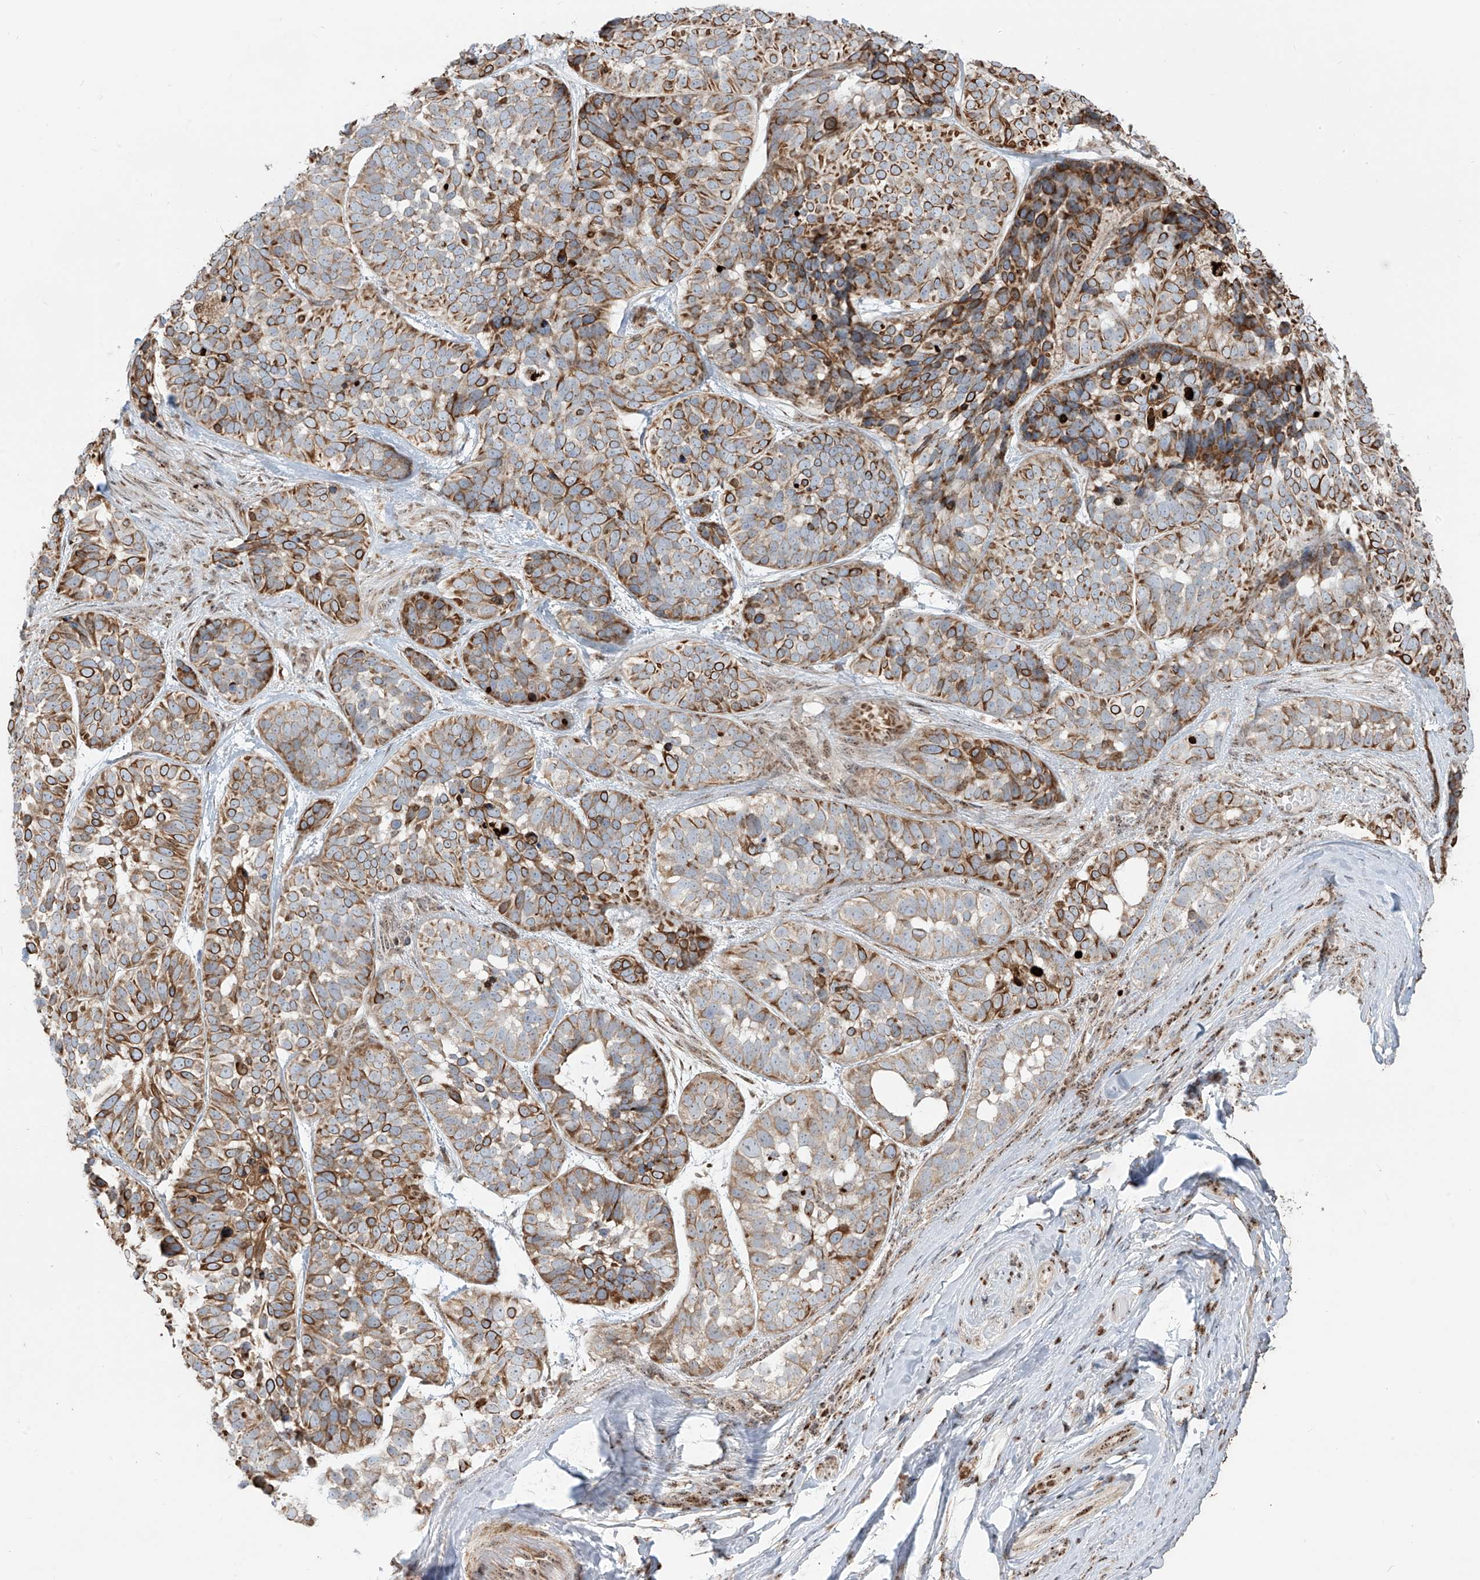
{"staining": {"intensity": "moderate", "quantity": ">75%", "location": "cytoplasmic/membranous"}, "tissue": "skin cancer", "cell_type": "Tumor cells", "image_type": "cancer", "snomed": [{"axis": "morphology", "description": "Basal cell carcinoma"}, {"axis": "topography", "description": "Skin"}], "caption": "Skin cancer stained with DAB (3,3'-diaminobenzidine) immunohistochemistry (IHC) shows medium levels of moderate cytoplasmic/membranous expression in approximately >75% of tumor cells.", "gene": "ZBTB8A", "patient": {"sex": "male", "age": 62}}